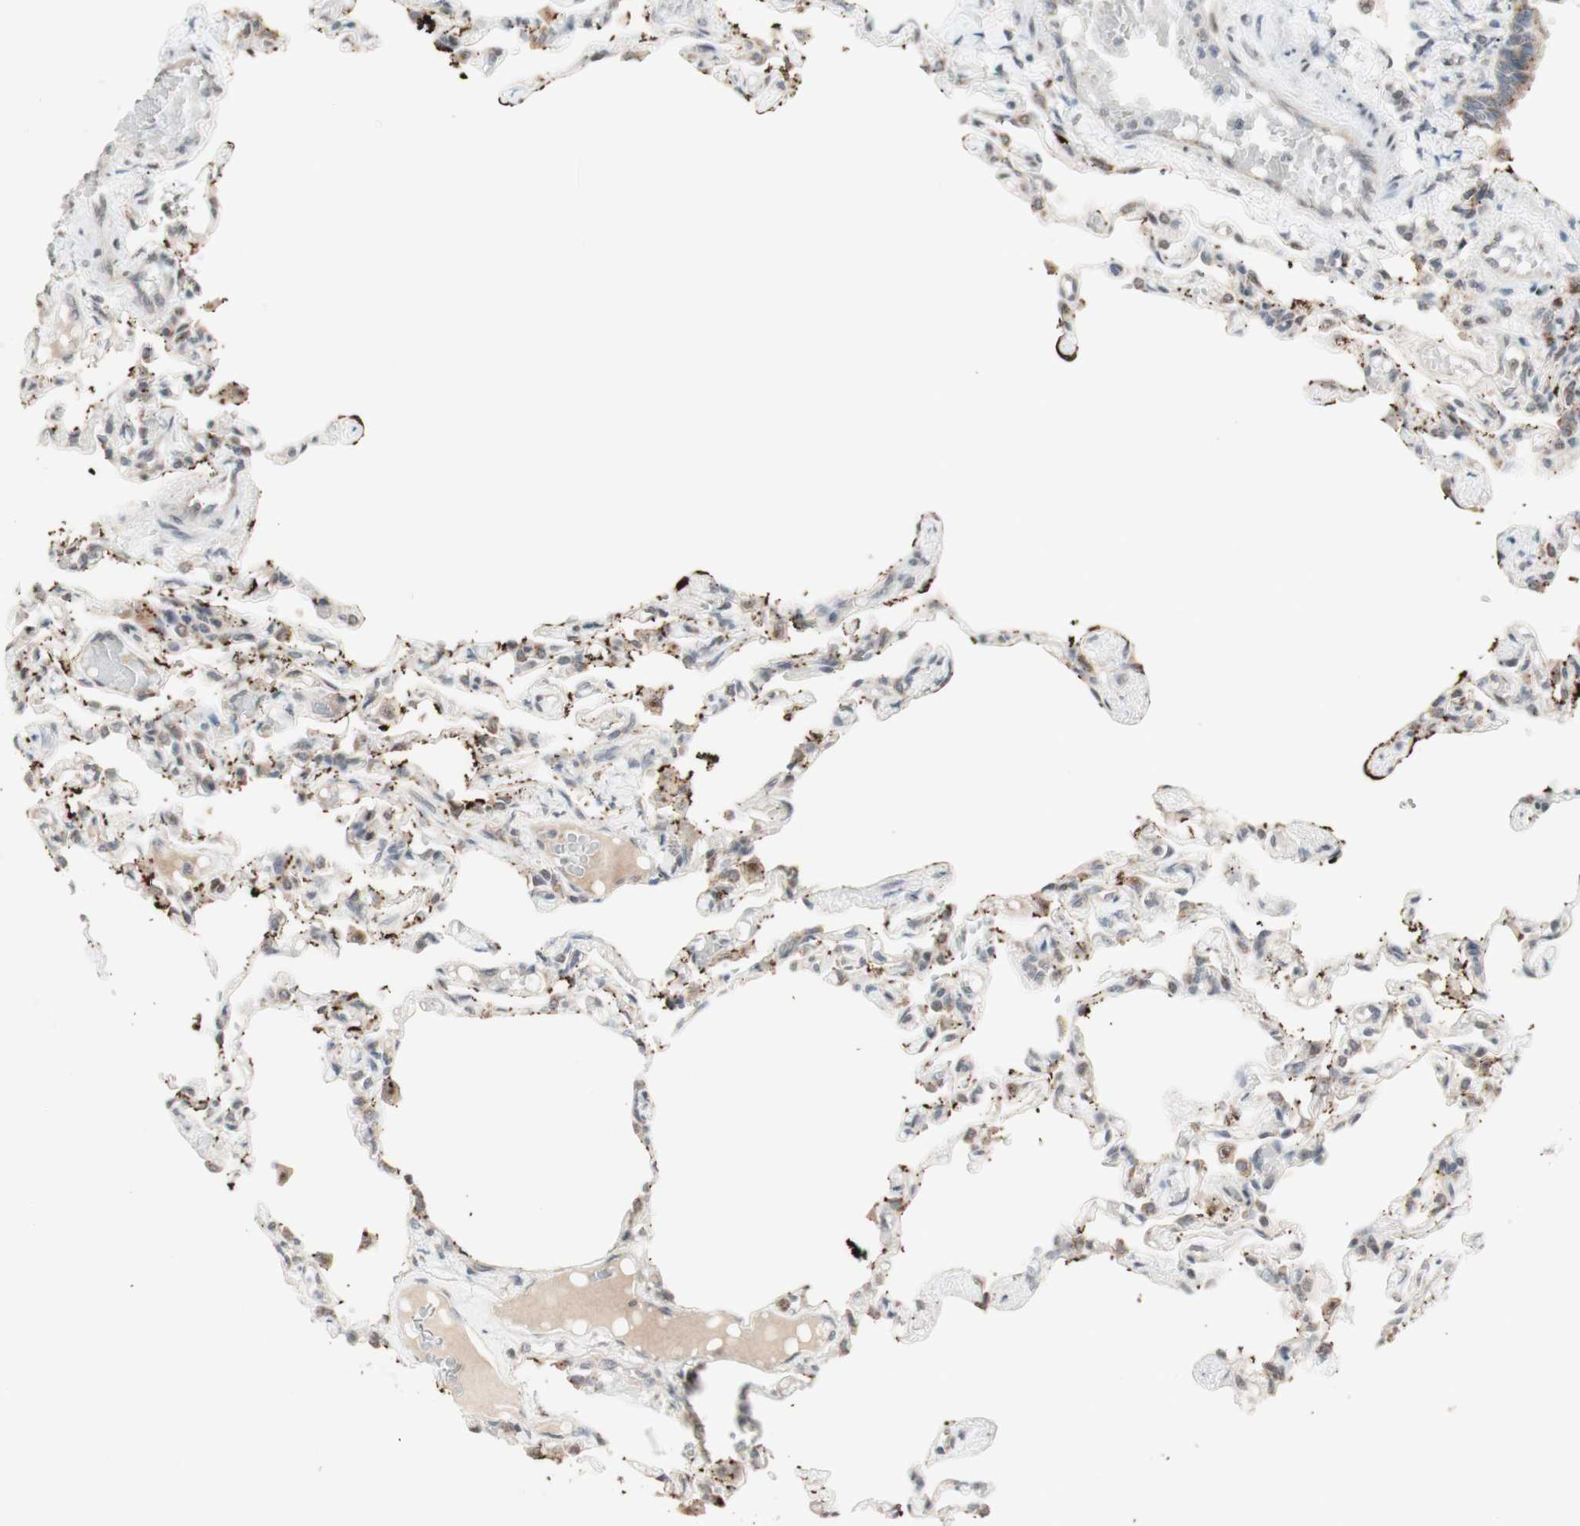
{"staining": {"intensity": "weak", "quantity": "25%-75%", "location": "cytoplasmic/membranous"}, "tissue": "lung", "cell_type": "Alveolar cells", "image_type": "normal", "snomed": [{"axis": "morphology", "description": "Normal tissue, NOS"}, {"axis": "topography", "description": "Lung"}], "caption": "Alveolar cells reveal low levels of weak cytoplasmic/membranous positivity in approximately 25%-75% of cells in benign human lung.", "gene": "CYLD", "patient": {"sex": "male", "age": 21}}